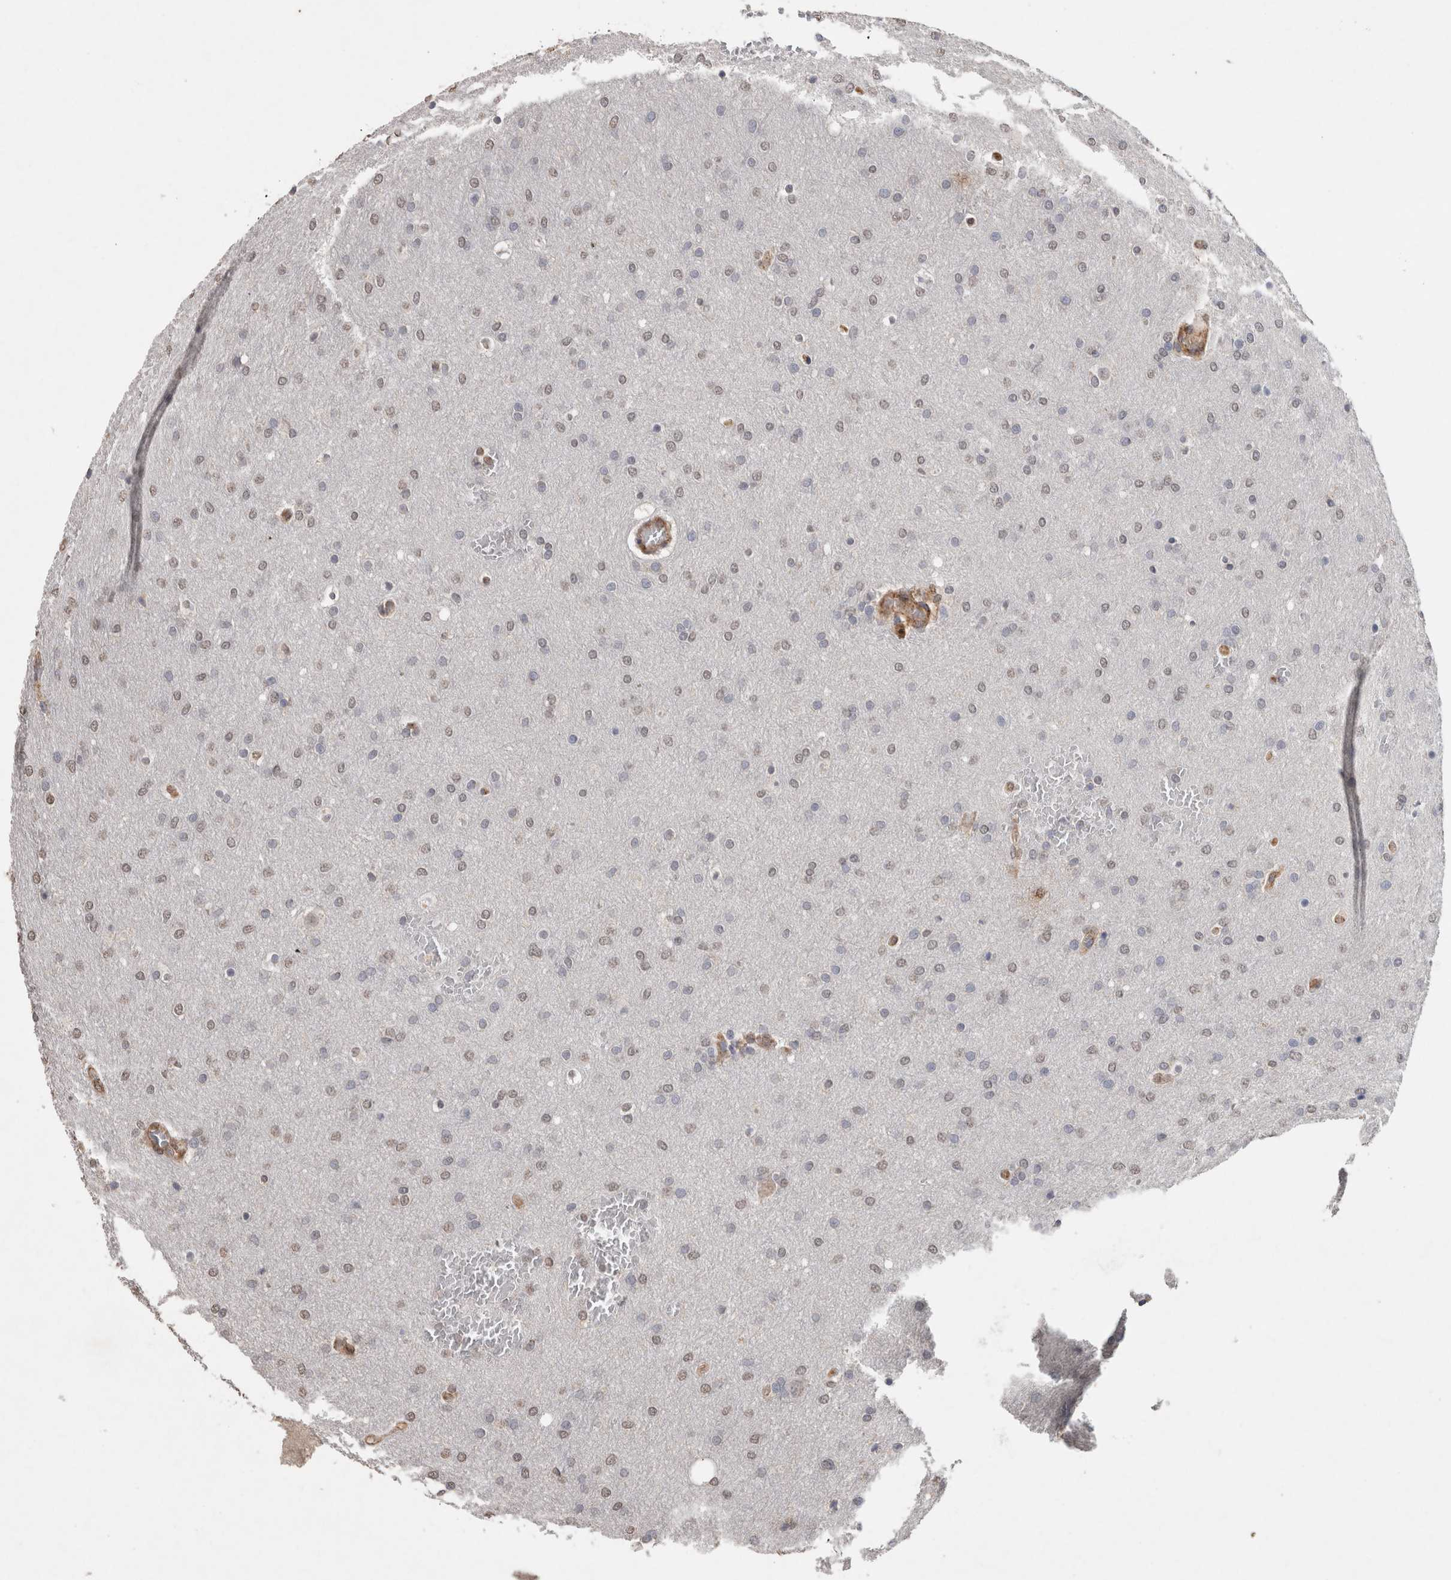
{"staining": {"intensity": "weak", "quantity": "25%-75%", "location": "nuclear"}, "tissue": "glioma", "cell_type": "Tumor cells", "image_type": "cancer", "snomed": [{"axis": "morphology", "description": "Glioma, malignant, Low grade"}, {"axis": "topography", "description": "Brain"}], "caption": "The micrograph demonstrates staining of malignant low-grade glioma, revealing weak nuclear protein positivity (brown color) within tumor cells.", "gene": "RECK", "patient": {"sex": "female", "age": 37}}